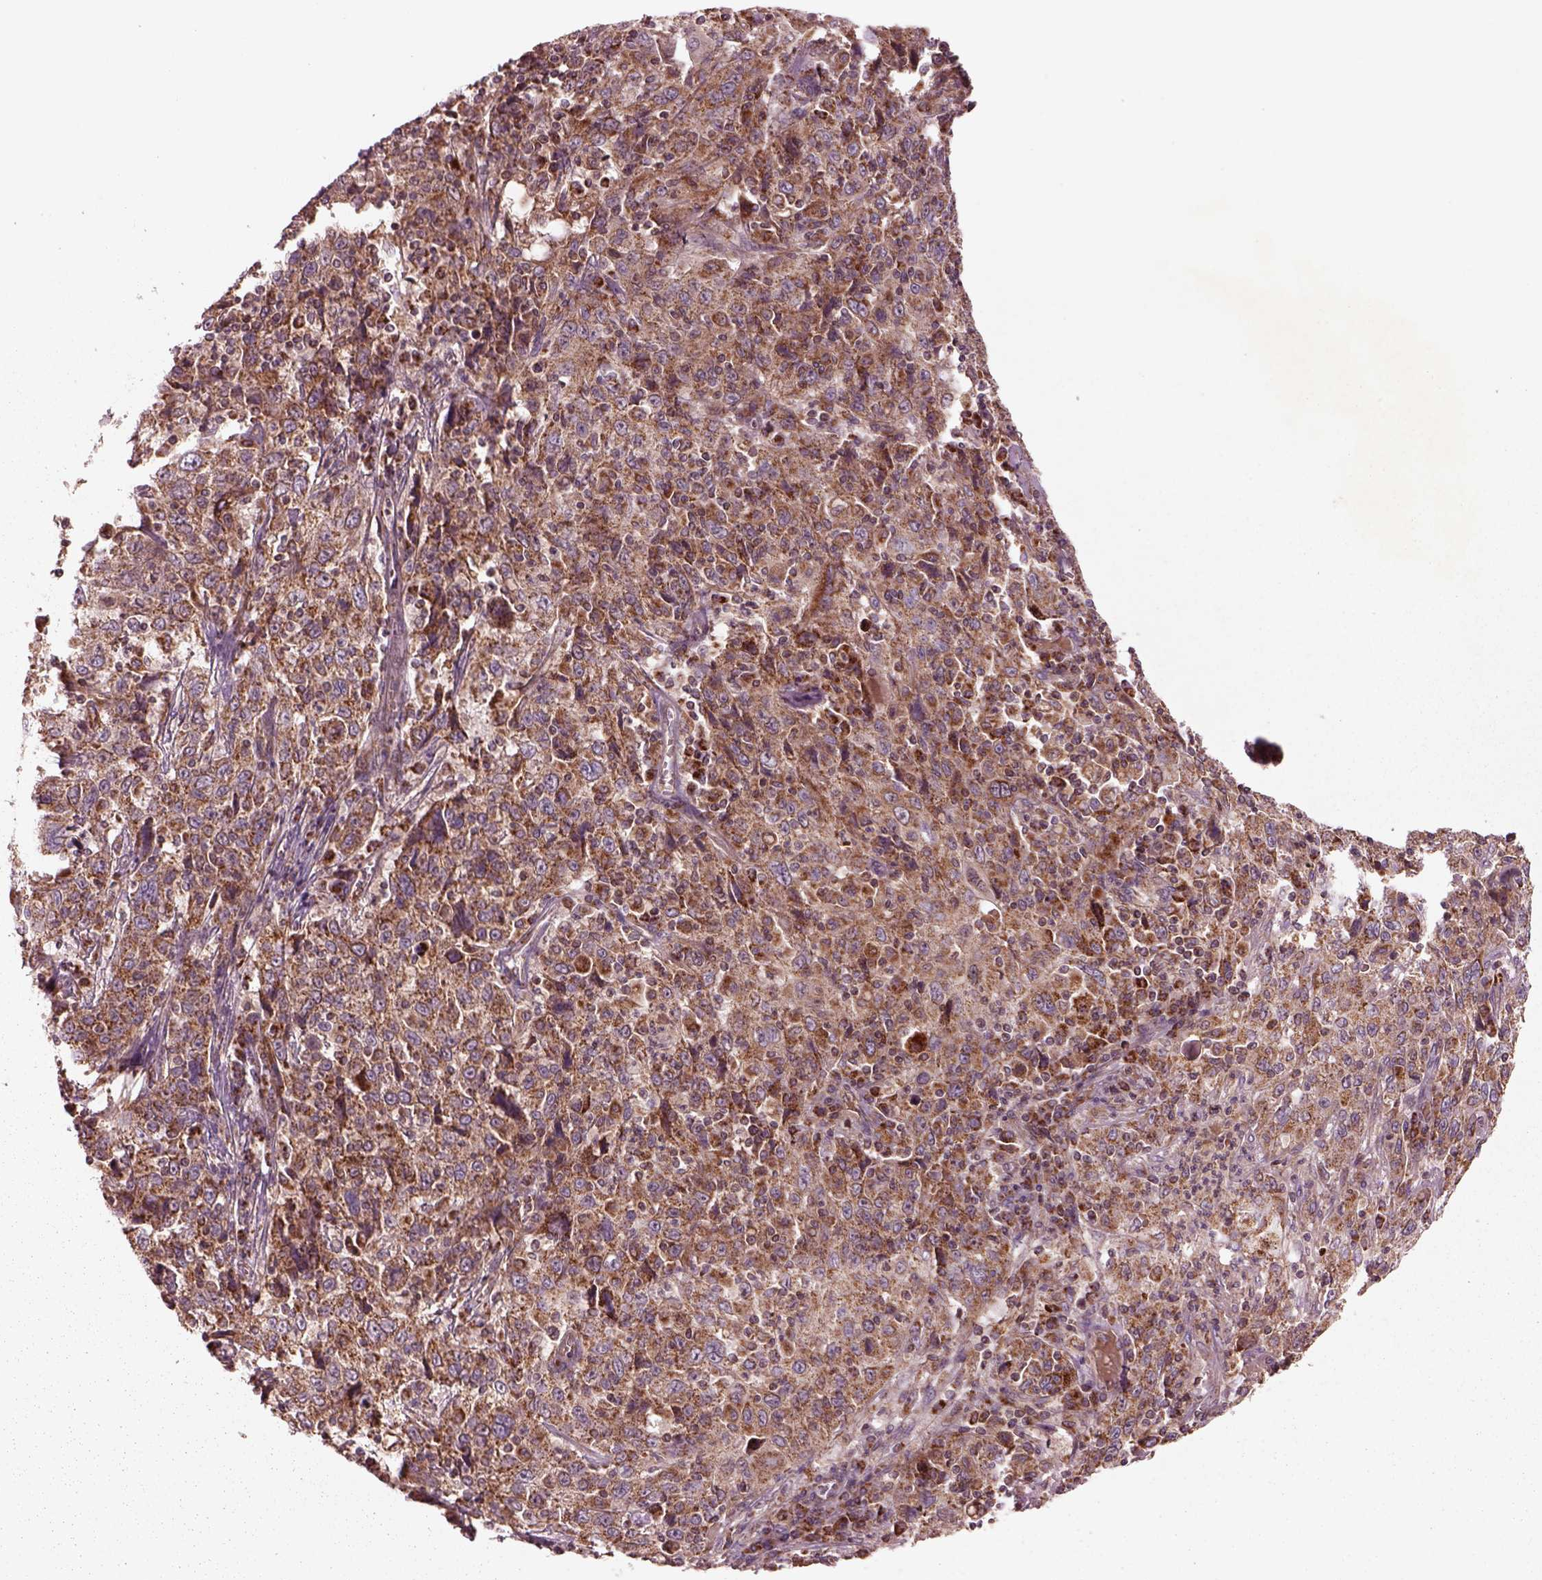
{"staining": {"intensity": "moderate", "quantity": ">75%", "location": "cytoplasmic/membranous"}, "tissue": "cervical cancer", "cell_type": "Tumor cells", "image_type": "cancer", "snomed": [{"axis": "morphology", "description": "Squamous cell carcinoma, NOS"}, {"axis": "topography", "description": "Cervix"}], "caption": "A high-resolution image shows immunohistochemistry (IHC) staining of squamous cell carcinoma (cervical), which demonstrates moderate cytoplasmic/membranous staining in about >75% of tumor cells.", "gene": "SLC25A5", "patient": {"sex": "female", "age": 46}}